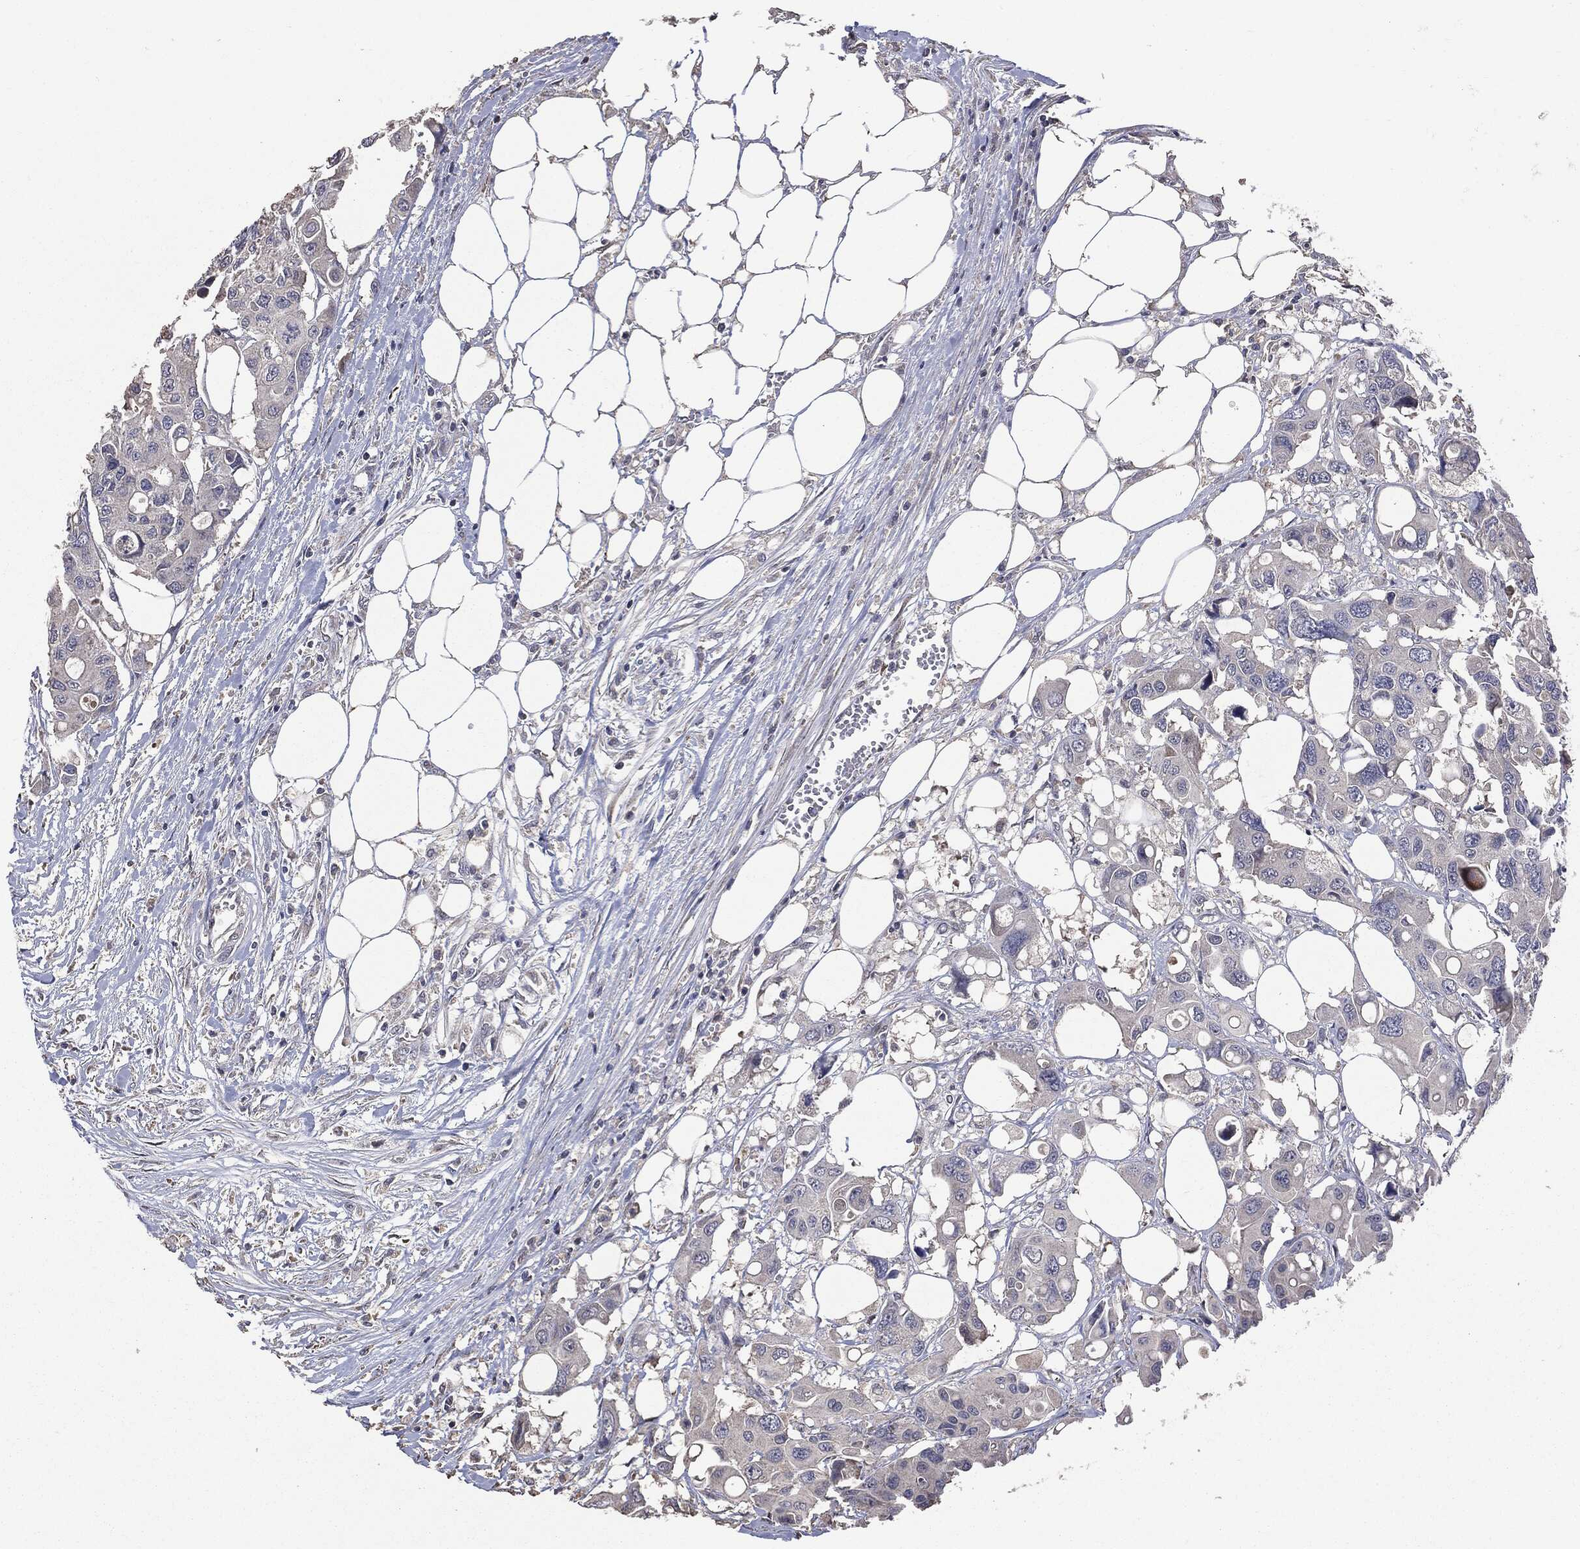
{"staining": {"intensity": "negative", "quantity": "none", "location": "none"}, "tissue": "colorectal cancer", "cell_type": "Tumor cells", "image_type": "cancer", "snomed": [{"axis": "morphology", "description": "Adenocarcinoma, NOS"}, {"axis": "topography", "description": "Colon"}], "caption": "IHC histopathology image of neoplastic tissue: human adenocarcinoma (colorectal) stained with DAB demonstrates no significant protein staining in tumor cells.", "gene": "MTOR", "patient": {"sex": "male", "age": 77}}